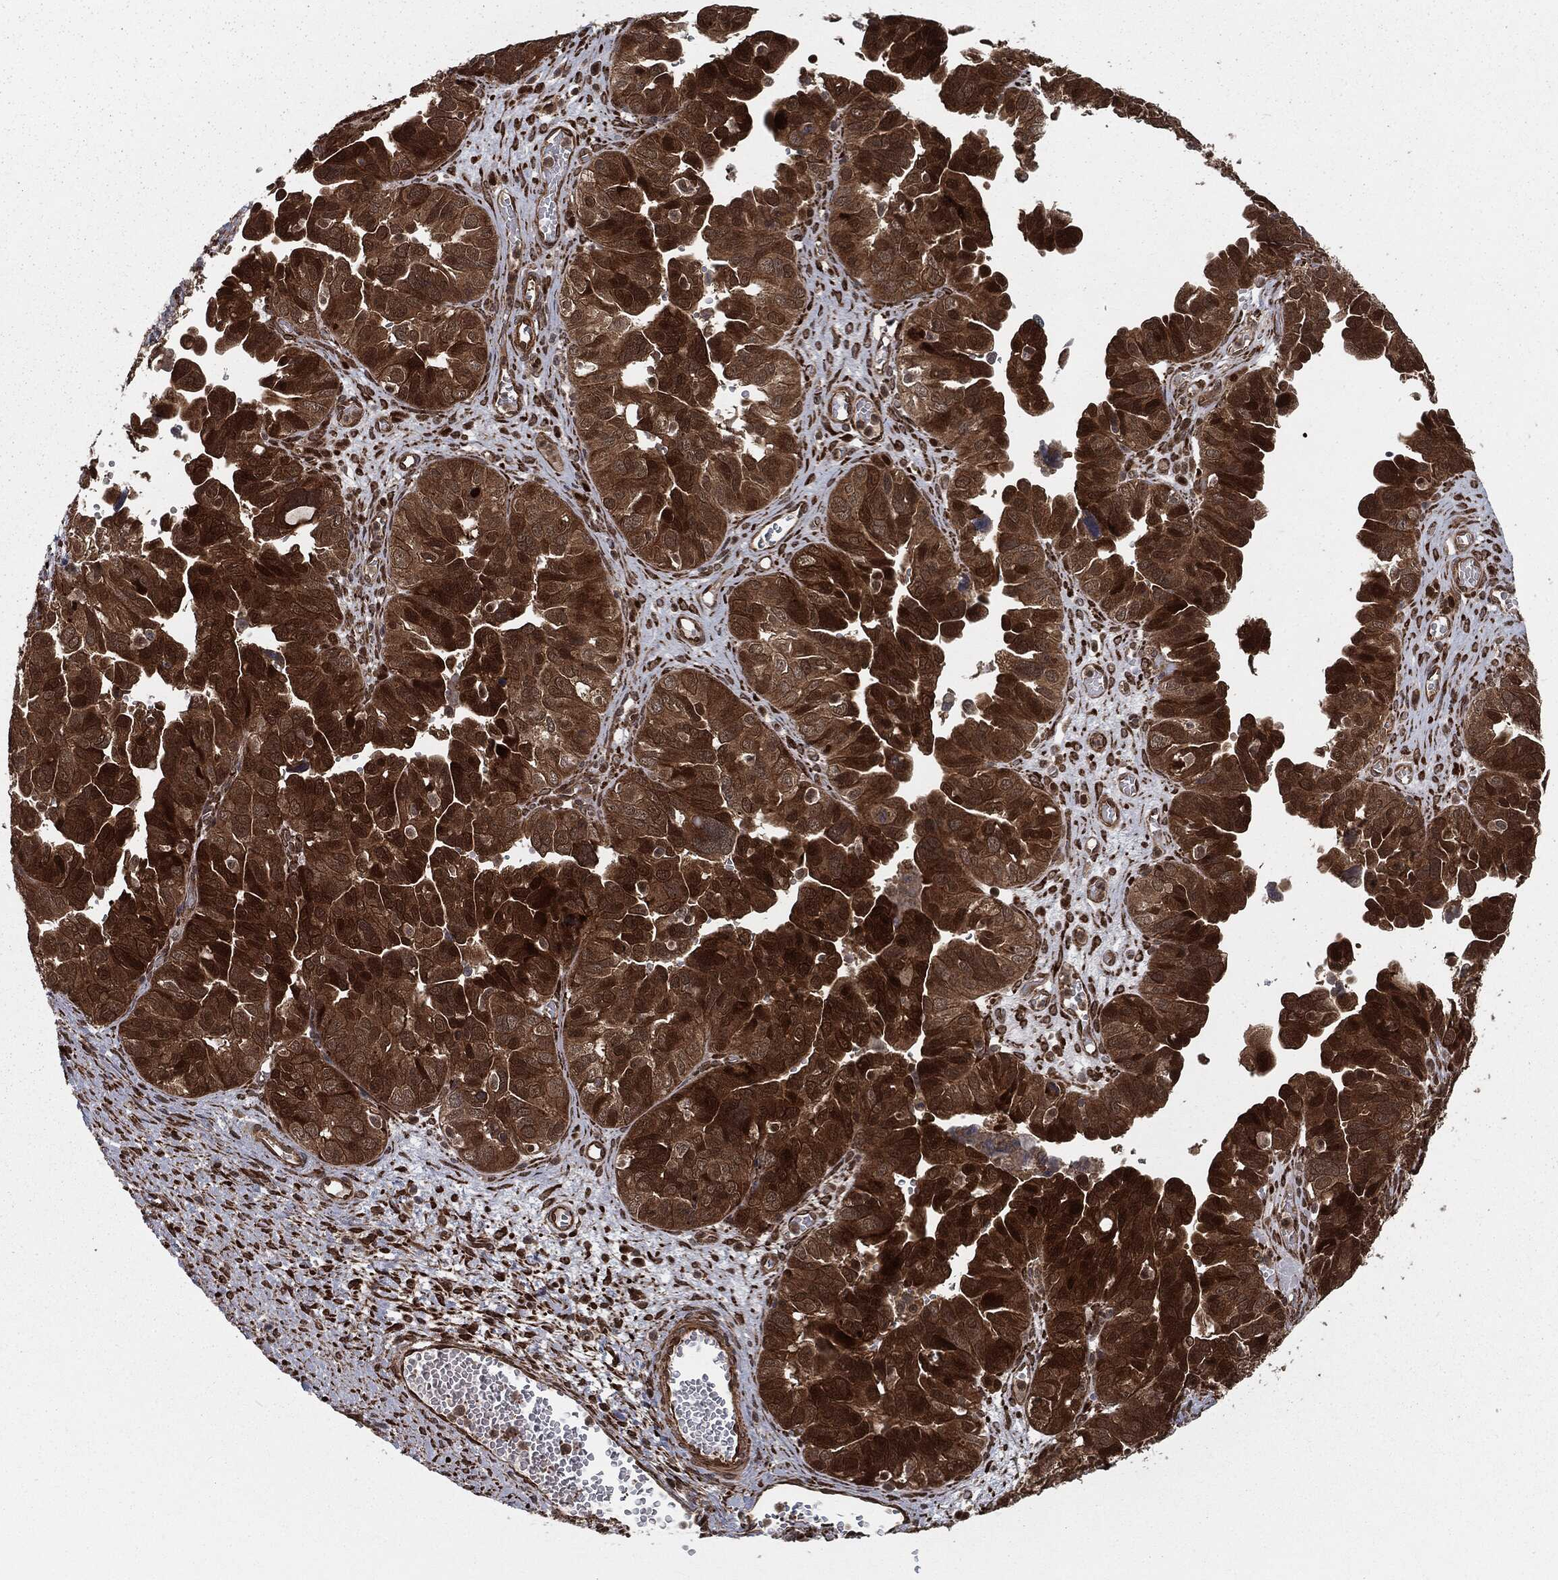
{"staining": {"intensity": "strong", "quantity": ">75%", "location": "cytoplasmic/membranous,nuclear"}, "tissue": "ovarian cancer", "cell_type": "Tumor cells", "image_type": "cancer", "snomed": [{"axis": "morphology", "description": "Cystadenocarcinoma, serous, NOS"}, {"axis": "topography", "description": "Ovary"}], "caption": "Immunohistochemical staining of ovarian cancer exhibits high levels of strong cytoplasmic/membranous and nuclear staining in about >75% of tumor cells. The staining was performed using DAB, with brown indicating positive protein expression. Nuclei are stained blue with hematoxylin.", "gene": "RANBP9", "patient": {"sex": "female", "age": 64}}